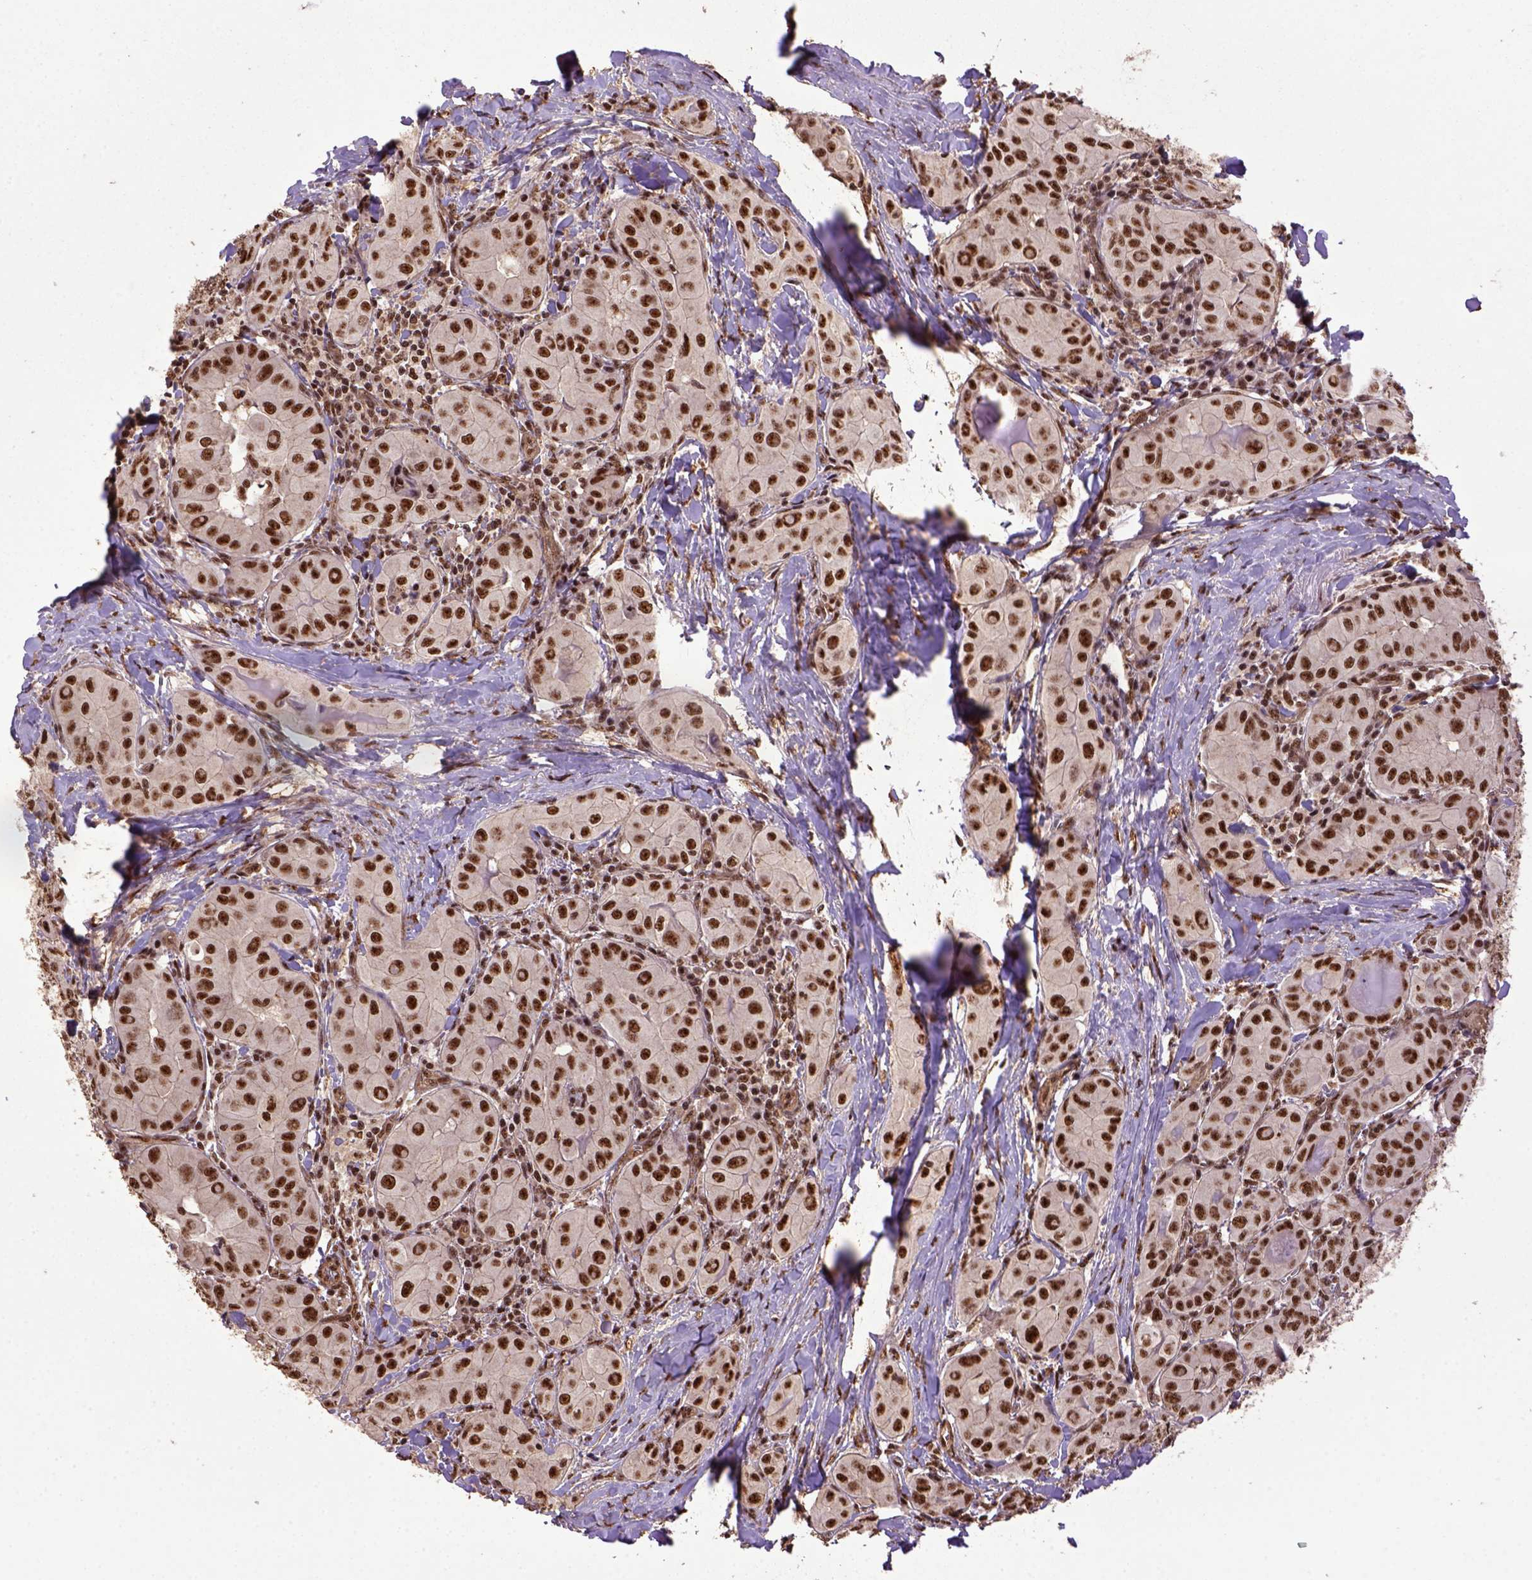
{"staining": {"intensity": "strong", "quantity": ">75%", "location": "nuclear"}, "tissue": "thyroid cancer", "cell_type": "Tumor cells", "image_type": "cancer", "snomed": [{"axis": "morphology", "description": "Papillary adenocarcinoma, NOS"}, {"axis": "topography", "description": "Thyroid gland"}], "caption": "Brown immunohistochemical staining in human thyroid papillary adenocarcinoma displays strong nuclear staining in approximately >75% of tumor cells. Using DAB (brown) and hematoxylin (blue) stains, captured at high magnification using brightfield microscopy.", "gene": "PPIG", "patient": {"sex": "female", "age": 37}}